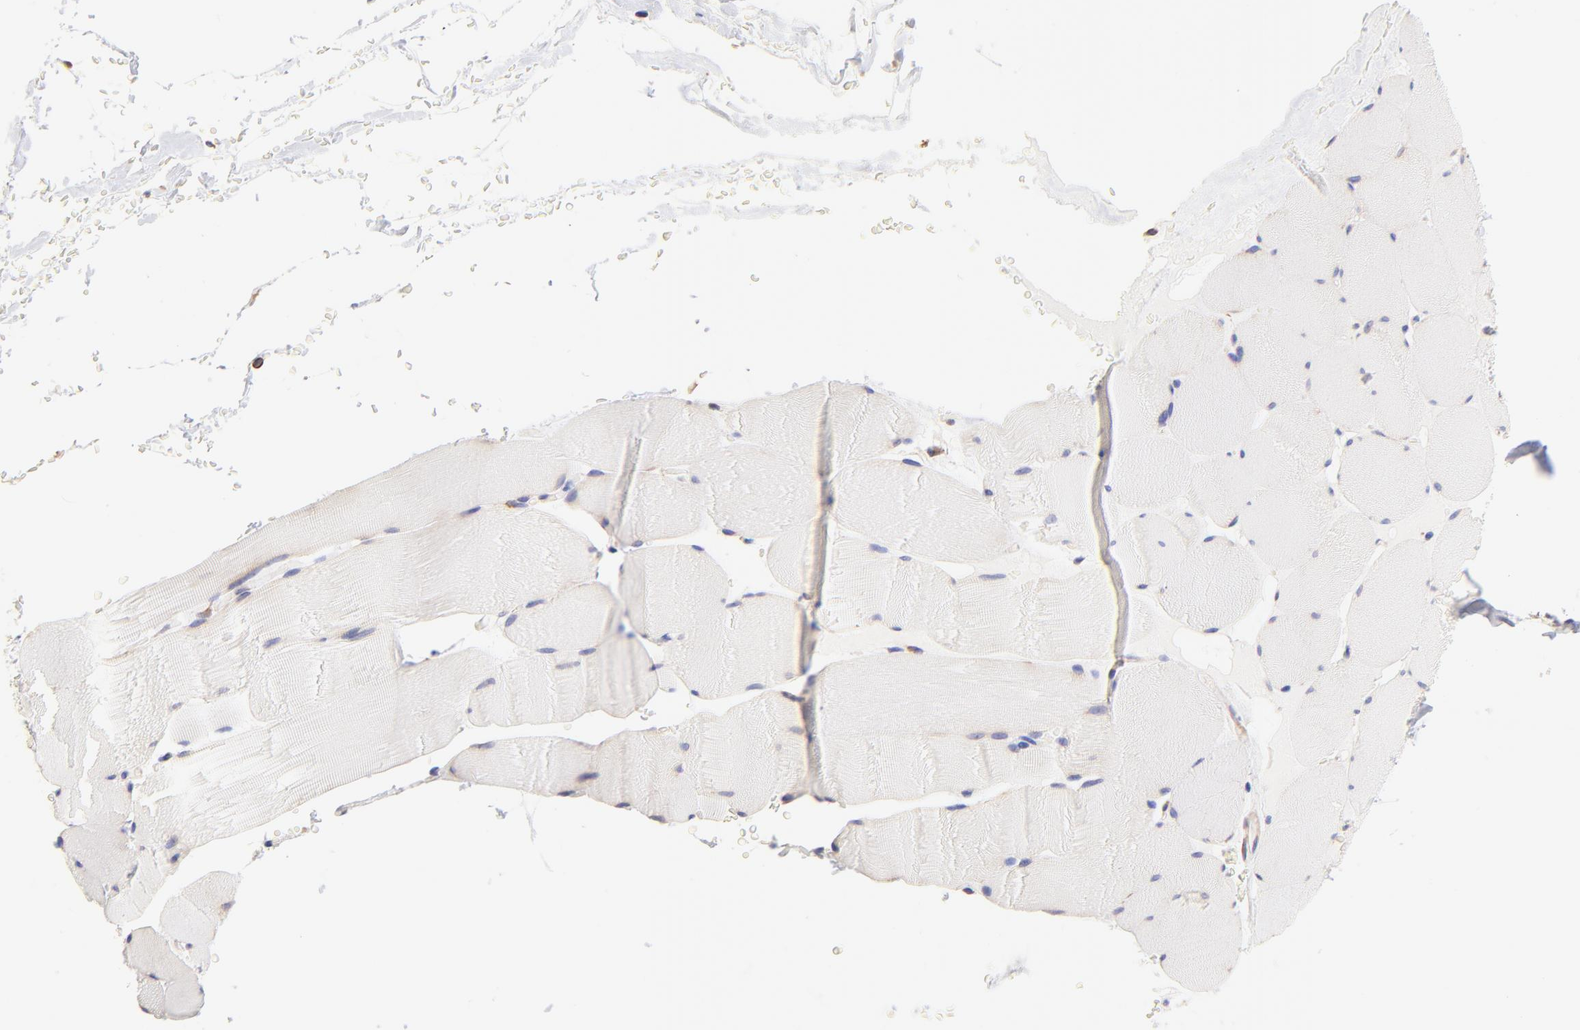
{"staining": {"intensity": "weak", "quantity": "<25%", "location": "cytoplasmic/membranous"}, "tissue": "skeletal muscle", "cell_type": "Myocytes", "image_type": "normal", "snomed": [{"axis": "morphology", "description": "Normal tissue, NOS"}, {"axis": "topography", "description": "Skeletal muscle"}], "caption": "IHC micrograph of unremarkable skeletal muscle: human skeletal muscle stained with DAB (3,3'-diaminobenzidine) displays no significant protein expression in myocytes. The staining was performed using DAB to visualize the protein expression in brown, while the nuclei were stained in blue with hematoxylin (Magnification: 20x).", "gene": "RPL30", "patient": {"sex": "male", "age": 62}}